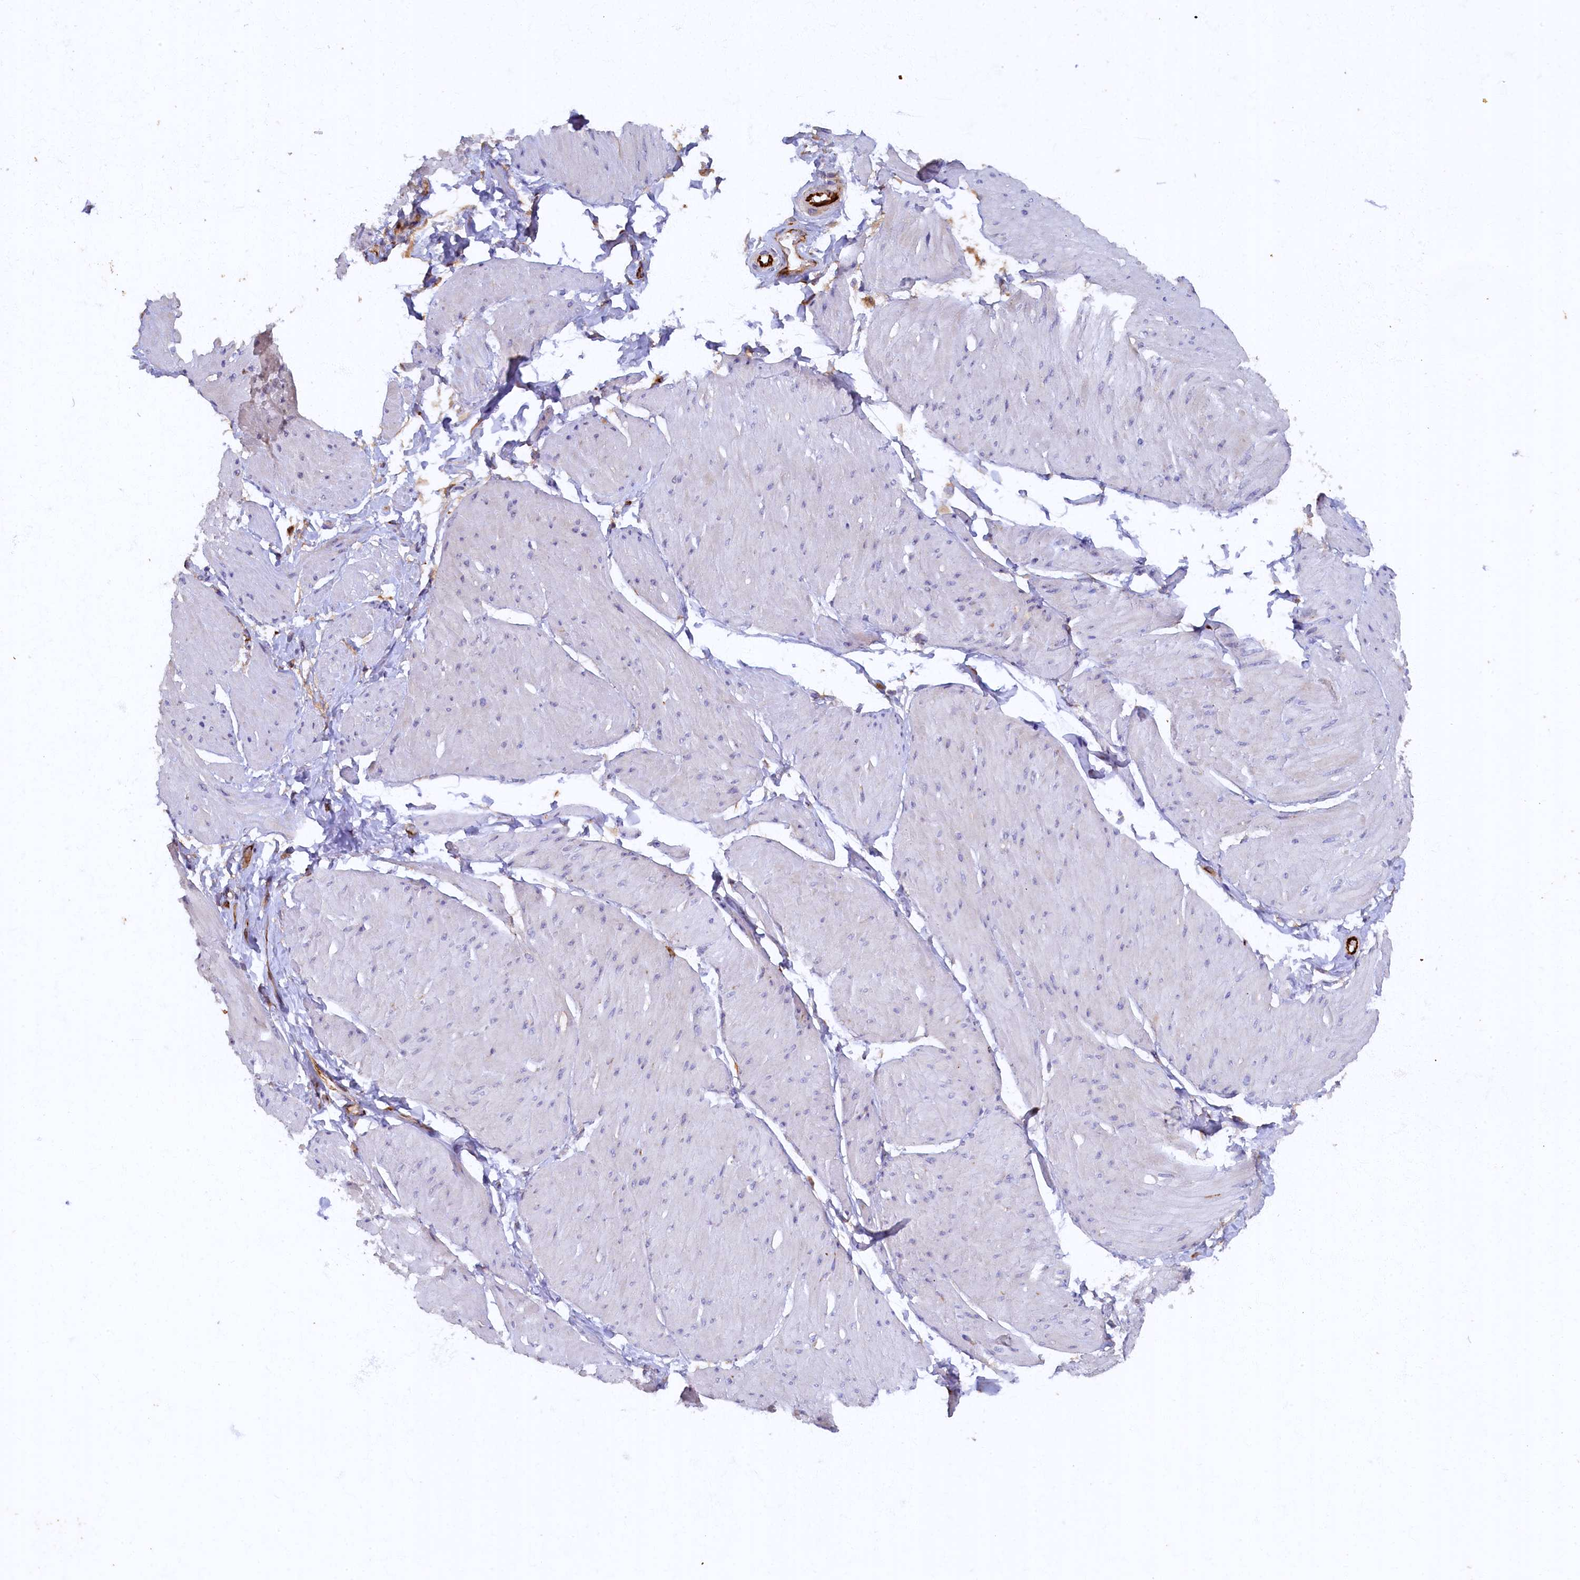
{"staining": {"intensity": "negative", "quantity": "none", "location": "none"}, "tissue": "smooth muscle", "cell_type": "Smooth muscle cells", "image_type": "normal", "snomed": [{"axis": "morphology", "description": "Urothelial carcinoma, High grade"}, {"axis": "topography", "description": "Urinary bladder"}], "caption": "High magnification brightfield microscopy of benign smooth muscle stained with DAB (brown) and counterstained with hematoxylin (blue): smooth muscle cells show no significant positivity. (Brightfield microscopy of DAB IHC at high magnification).", "gene": "ARL11", "patient": {"sex": "male", "age": 46}}